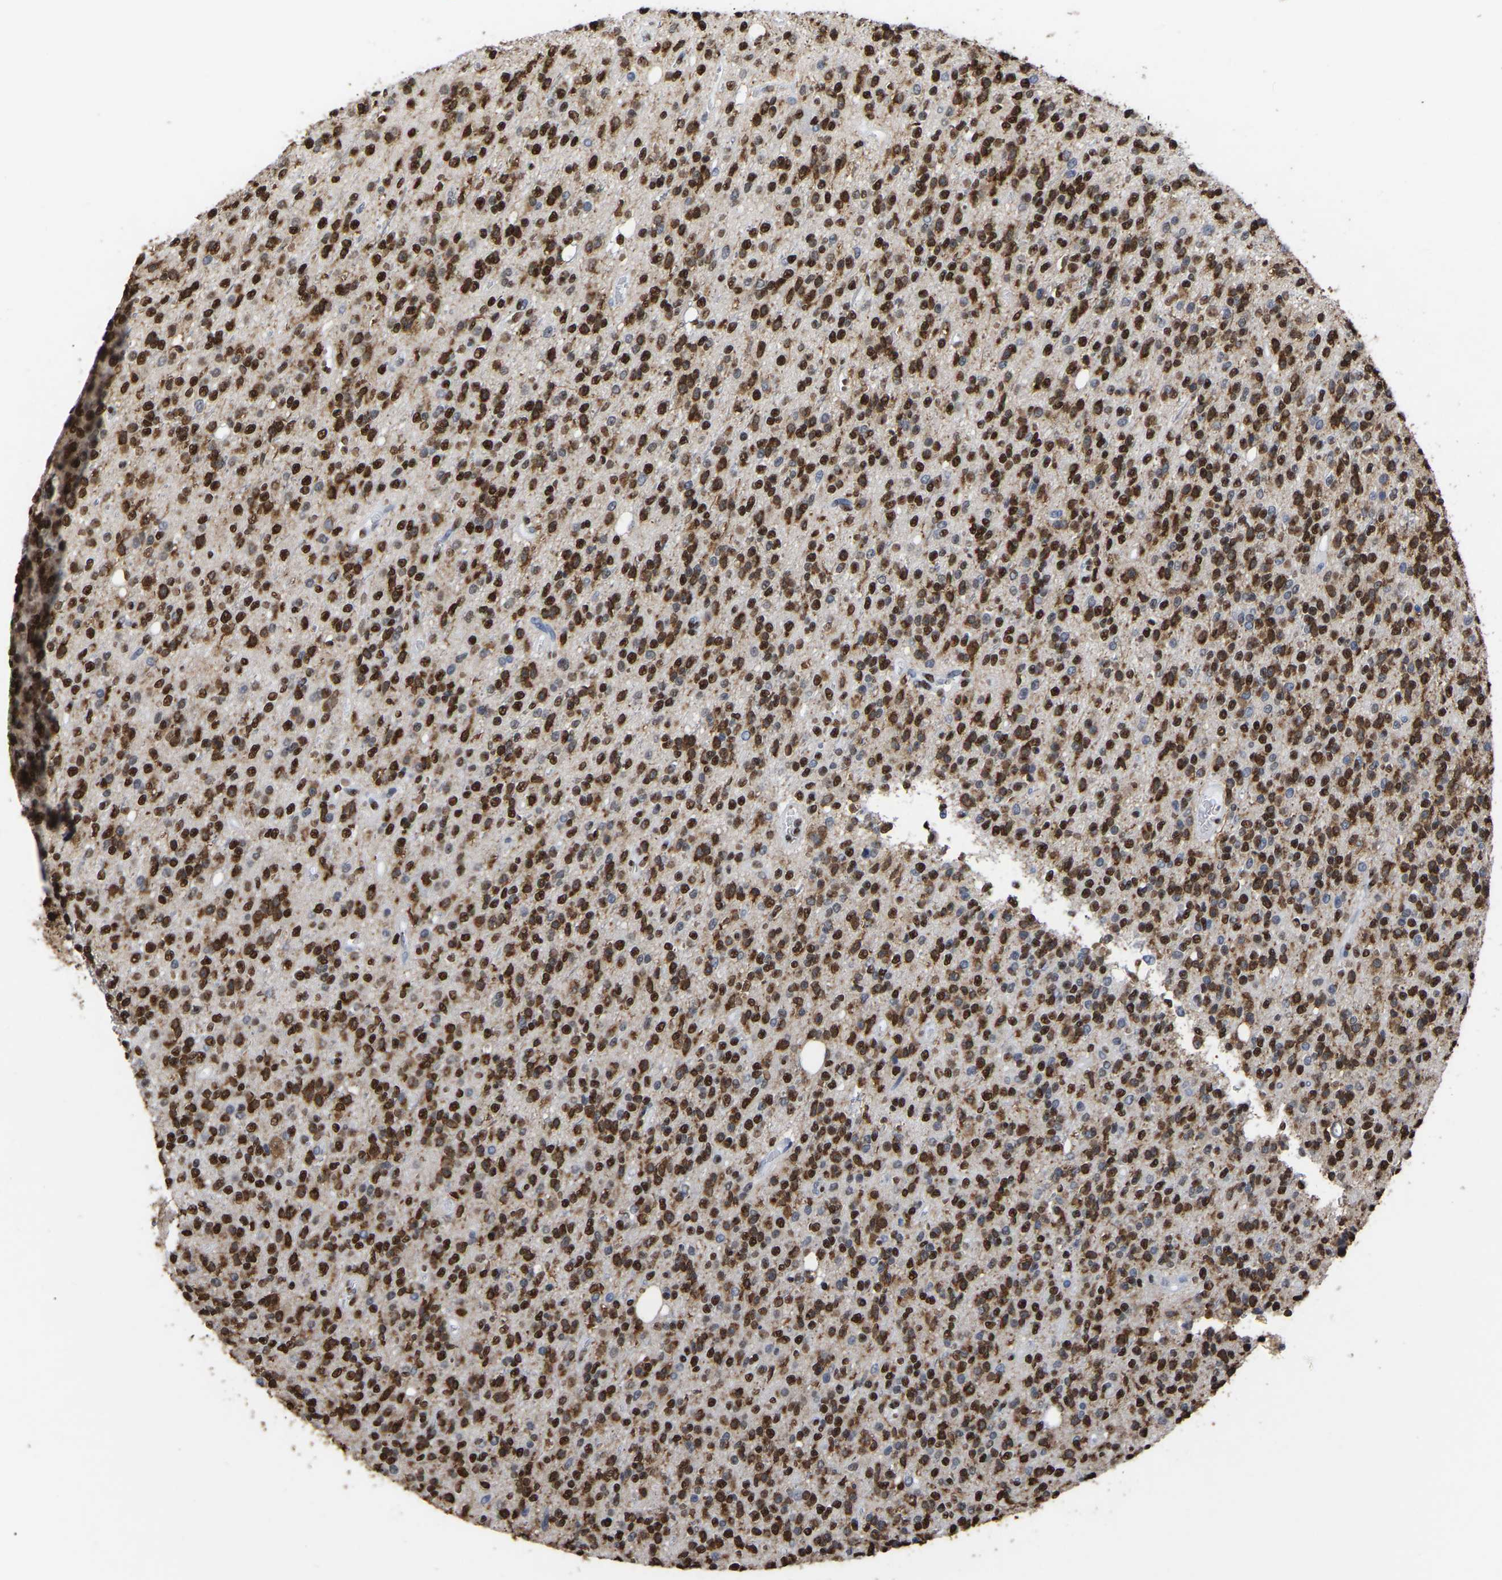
{"staining": {"intensity": "strong", "quantity": ">75%", "location": "nuclear"}, "tissue": "glioma", "cell_type": "Tumor cells", "image_type": "cancer", "snomed": [{"axis": "morphology", "description": "Glioma, malignant, High grade"}, {"axis": "topography", "description": "Brain"}], "caption": "Immunohistochemical staining of human glioma displays high levels of strong nuclear protein expression in about >75% of tumor cells. (brown staining indicates protein expression, while blue staining denotes nuclei).", "gene": "RBL2", "patient": {"sex": "male", "age": 34}}